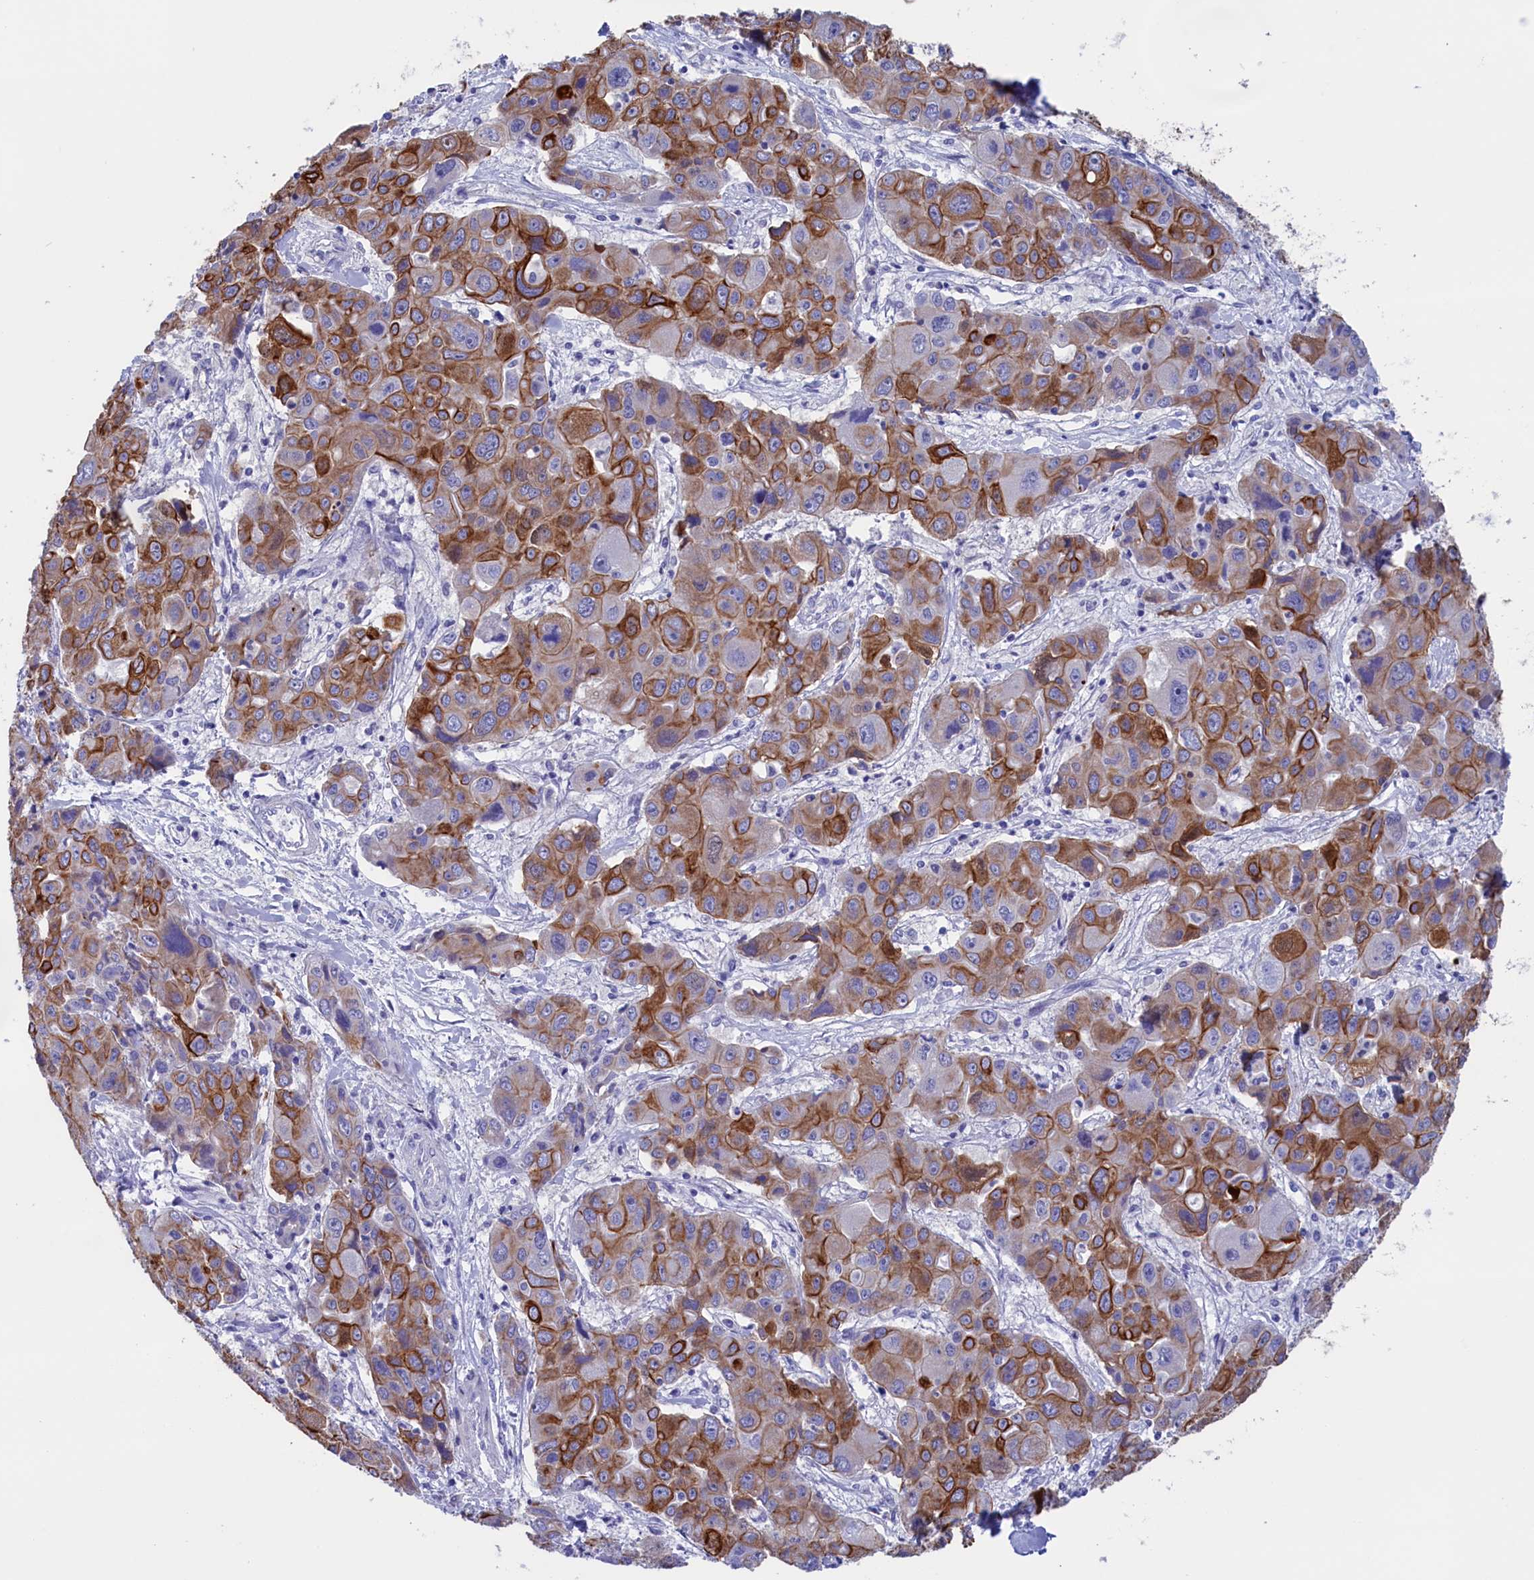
{"staining": {"intensity": "strong", "quantity": "25%-75%", "location": "cytoplasmic/membranous"}, "tissue": "liver cancer", "cell_type": "Tumor cells", "image_type": "cancer", "snomed": [{"axis": "morphology", "description": "Cholangiocarcinoma"}, {"axis": "topography", "description": "Liver"}], "caption": "An immunohistochemistry (IHC) micrograph of tumor tissue is shown. Protein staining in brown highlights strong cytoplasmic/membranous positivity in liver cholangiocarcinoma within tumor cells.", "gene": "VPS35L", "patient": {"sex": "male", "age": 67}}